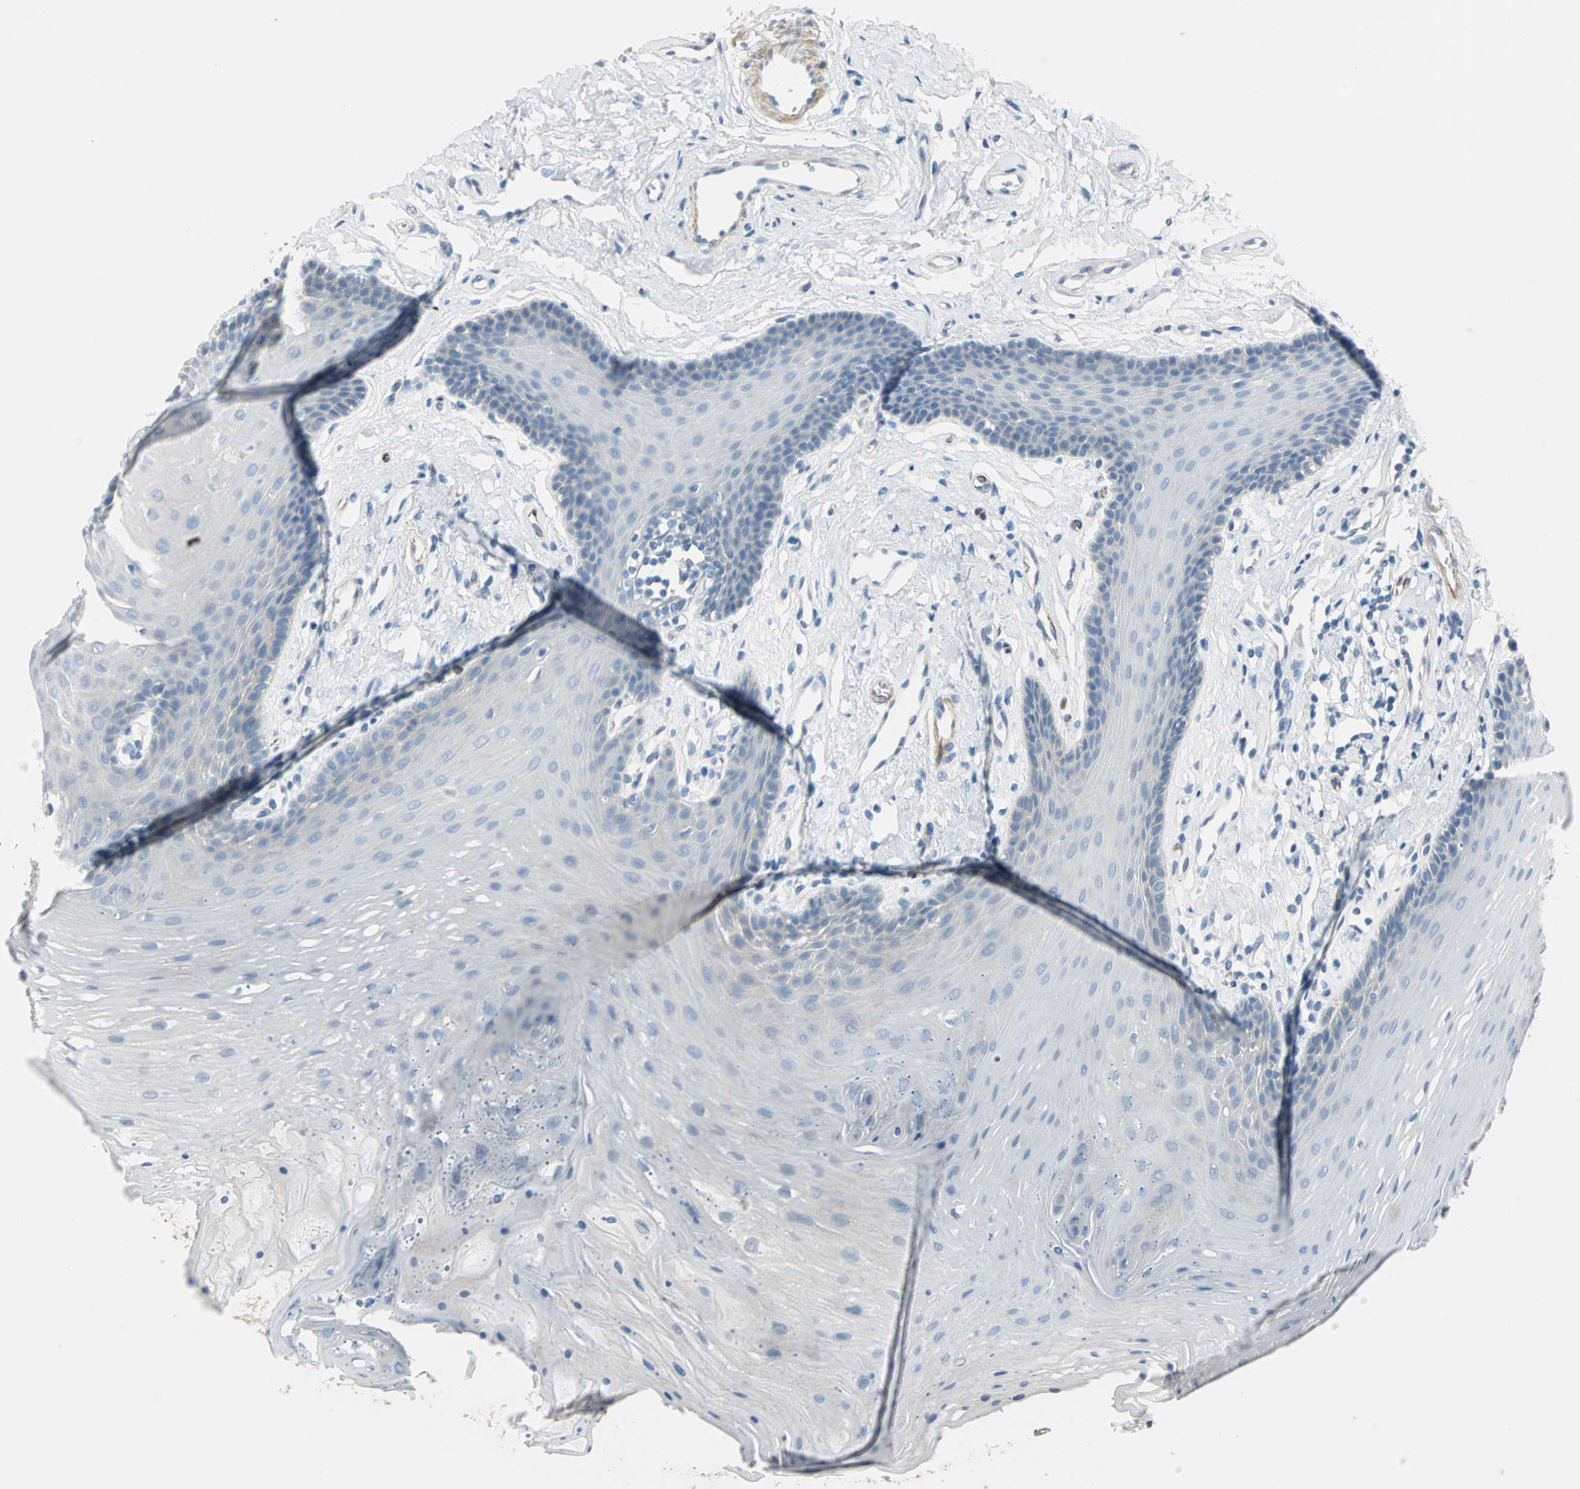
{"staining": {"intensity": "negative", "quantity": "none", "location": "none"}, "tissue": "oral mucosa", "cell_type": "Squamous epithelial cells", "image_type": "normal", "snomed": [{"axis": "morphology", "description": "Normal tissue, NOS"}, {"axis": "topography", "description": "Oral tissue"}], "caption": "Protein analysis of unremarkable oral mucosa displays no significant positivity in squamous epithelial cells.", "gene": "ALOX15", "patient": {"sex": "male", "age": 62}}